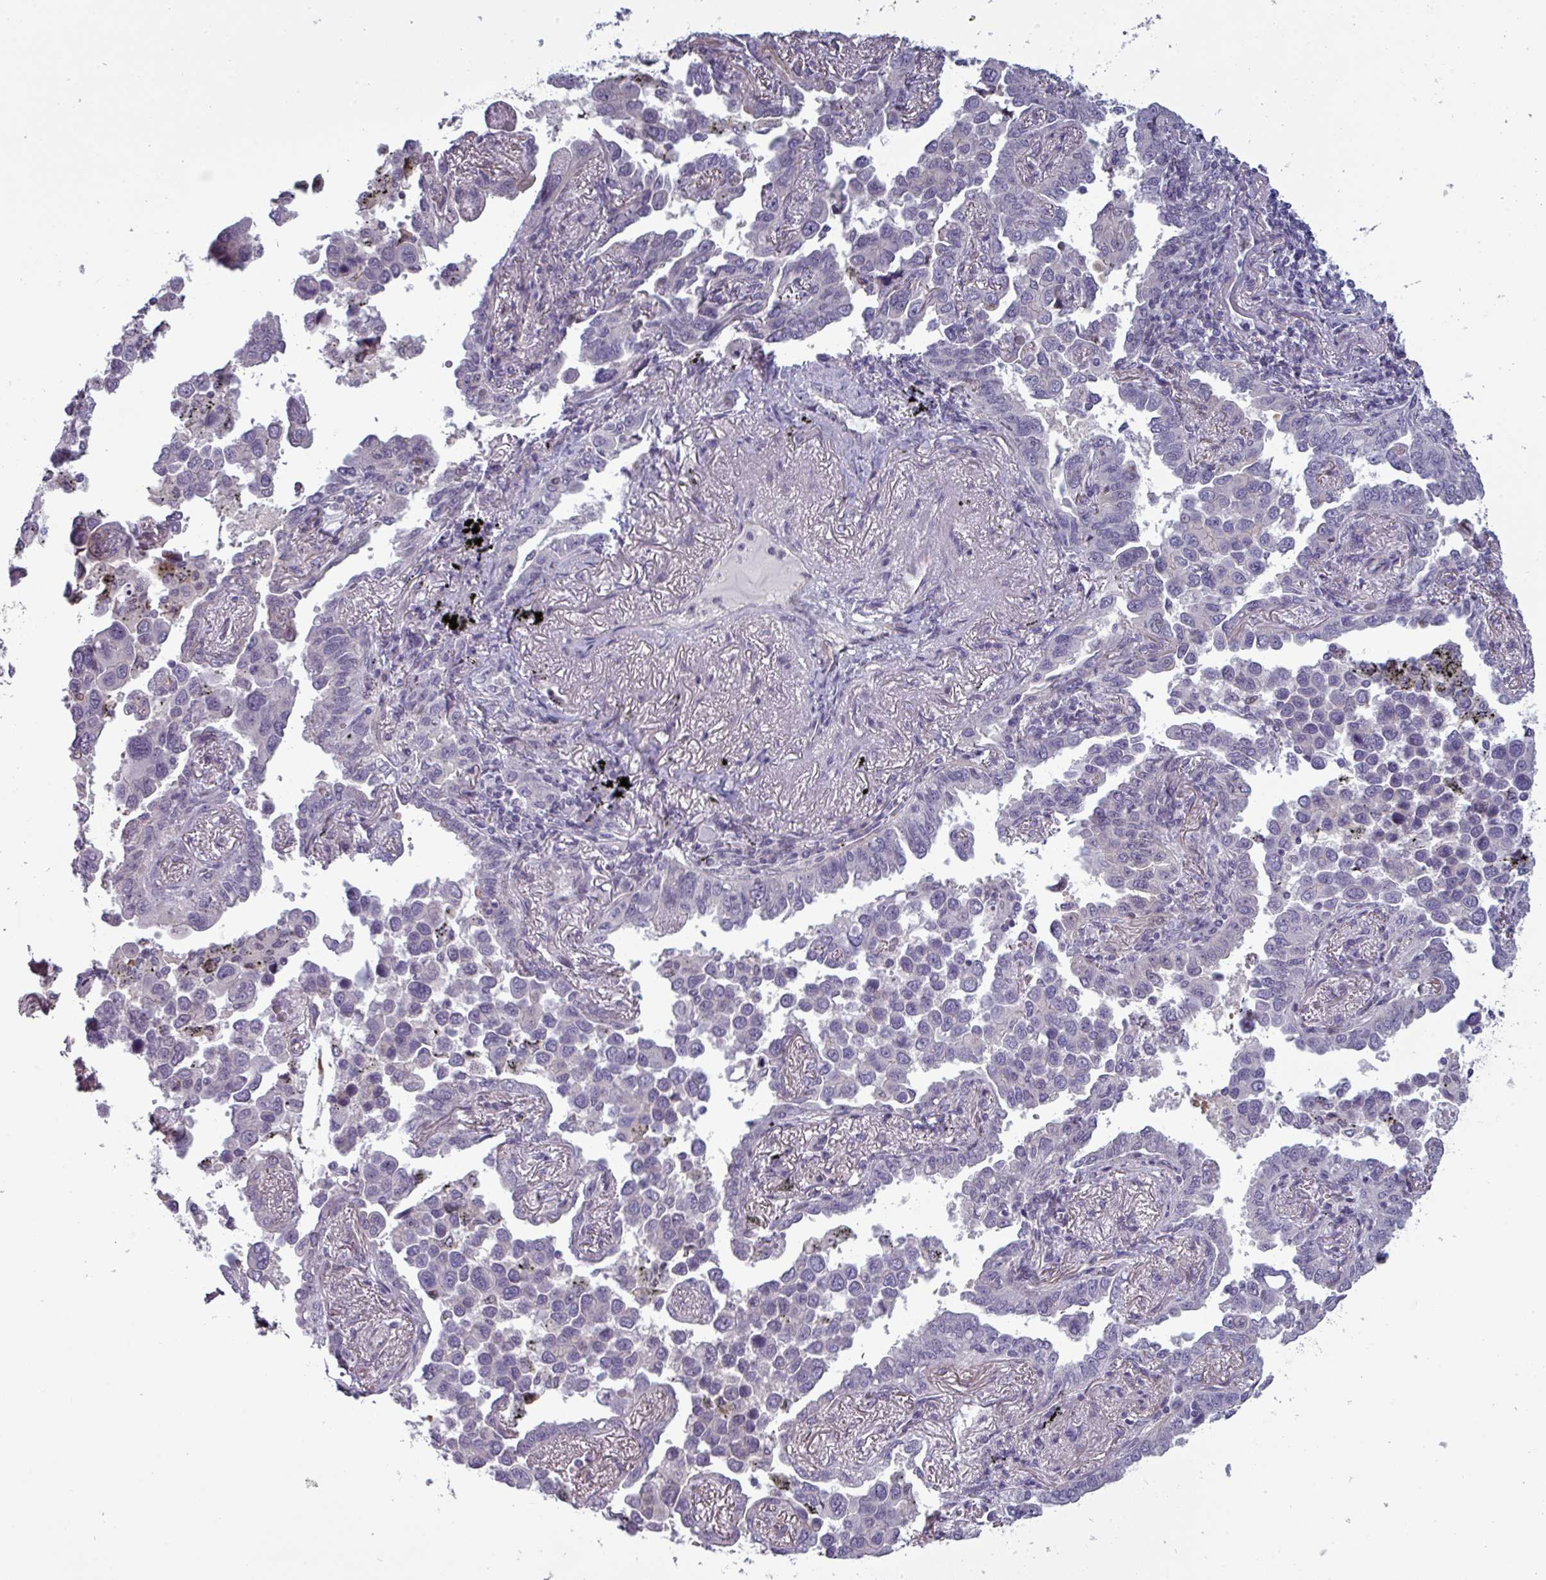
{"staining": {"intensity": "negative", "quantity": "none", "location": "none"}, "tissue": "lung cancer", "cell_type": "Tumor cells", "image_type": "cancer", "snomed": [{"axis": "morphology", "description": "Adenocarcinoma, NOS"}, {"axis": "topography", "description": "Lung"}], "caption": "DAB (3,3'-diaminobenzidine) immunohistochemical staining of lung adenocarcinoma shows no significant positivity in tumor cells.", "gene": "PRAMEF12", "patient": {"sex": "male", "age": 67}}